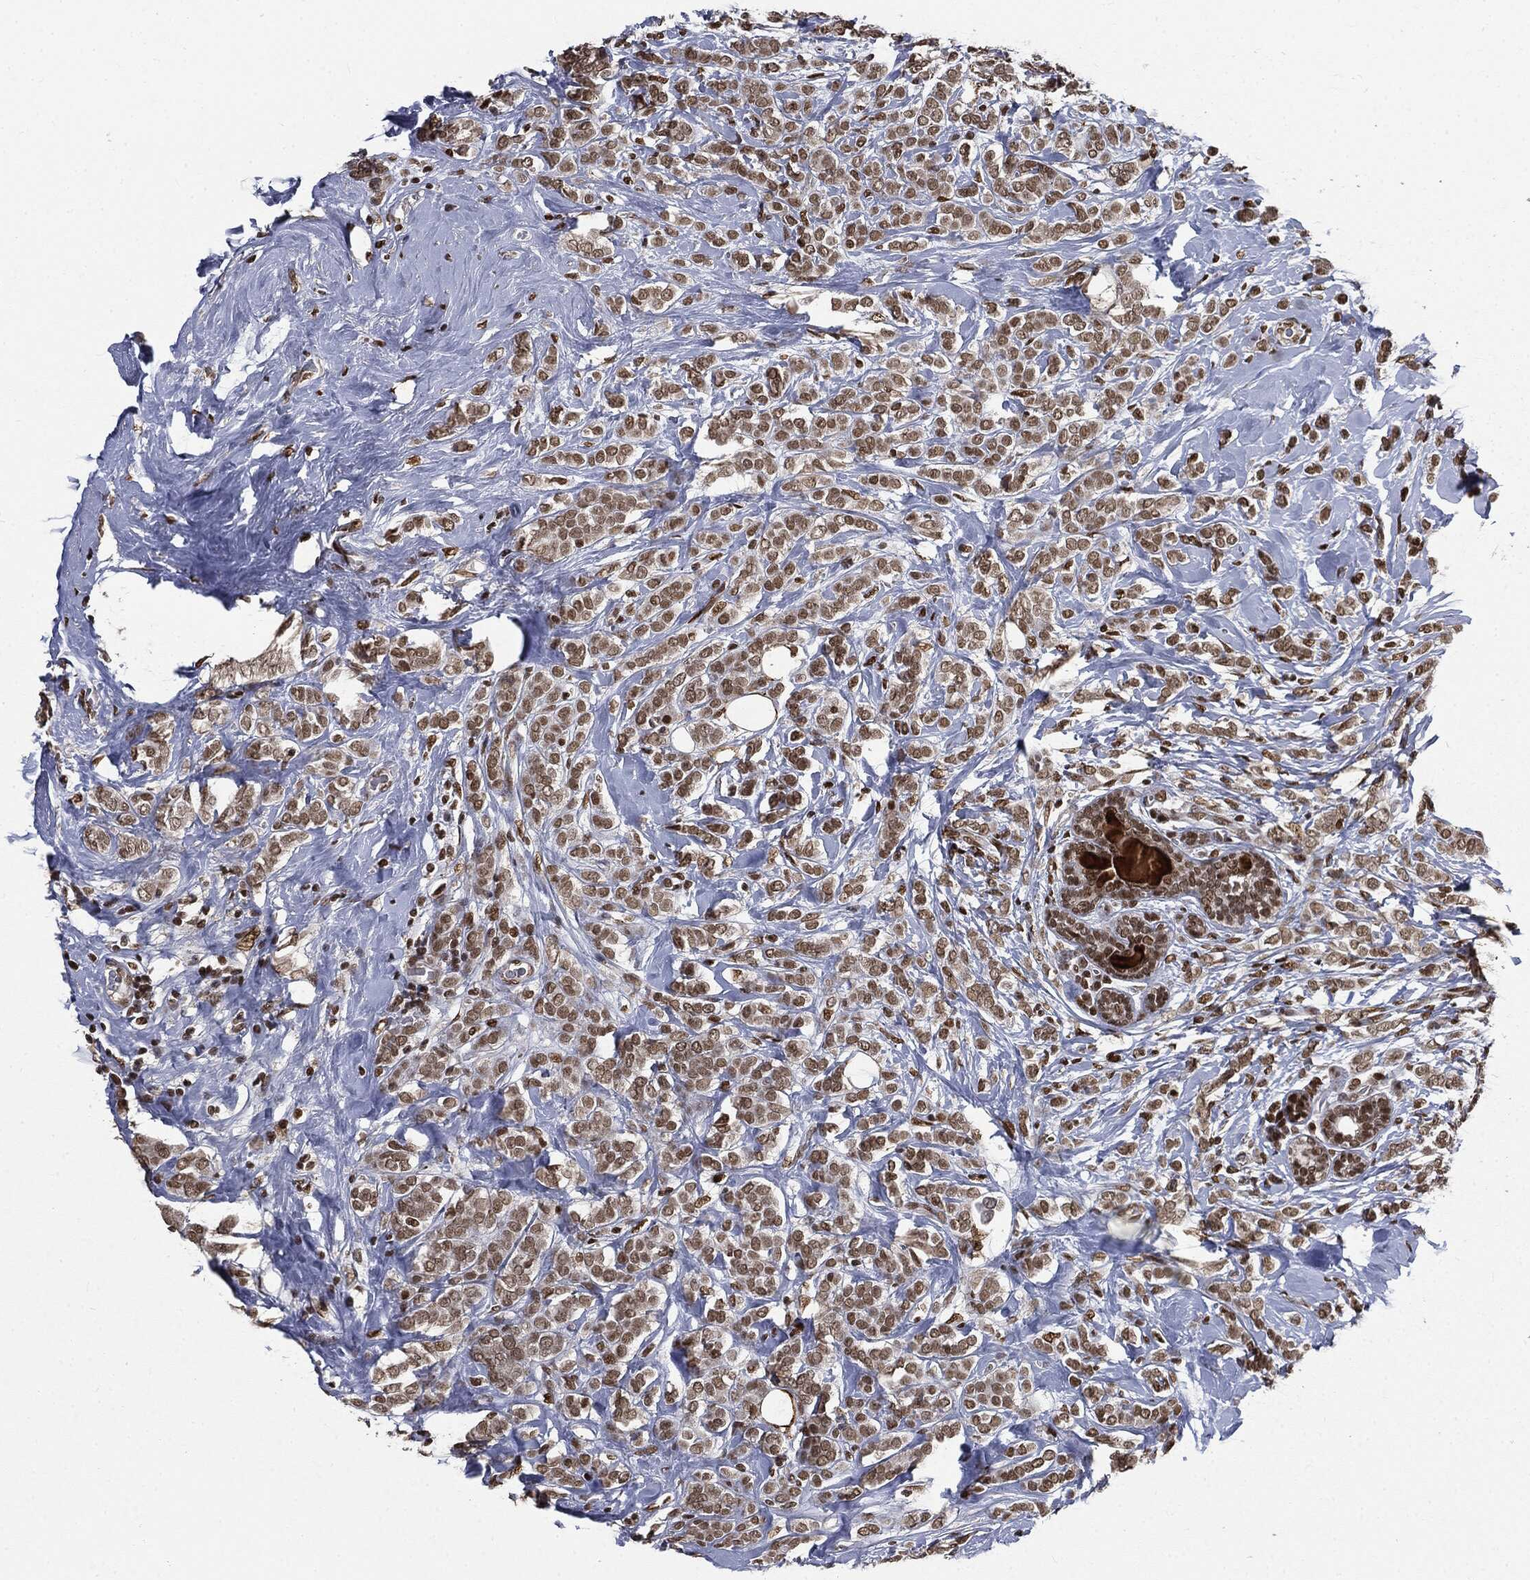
{"staining": {"intensity": "moderate", "quantity": ">75%", "location": "nuclear"}, "tissue": "breast cancer", "cell_type": "Tumor cells", "image_type": "cancer", "snomed": [{"axis": "morphology", "description": "Lobular carcinoma"}, {"axis": "topography", "description": "Breast"}], "caption": "A brown stain shows moderate nuclear expression of a protein in human breast lobular carcinoma tumor cells.", "gene": "DPH2", "patient": {"sex": "female", "age": 49}}